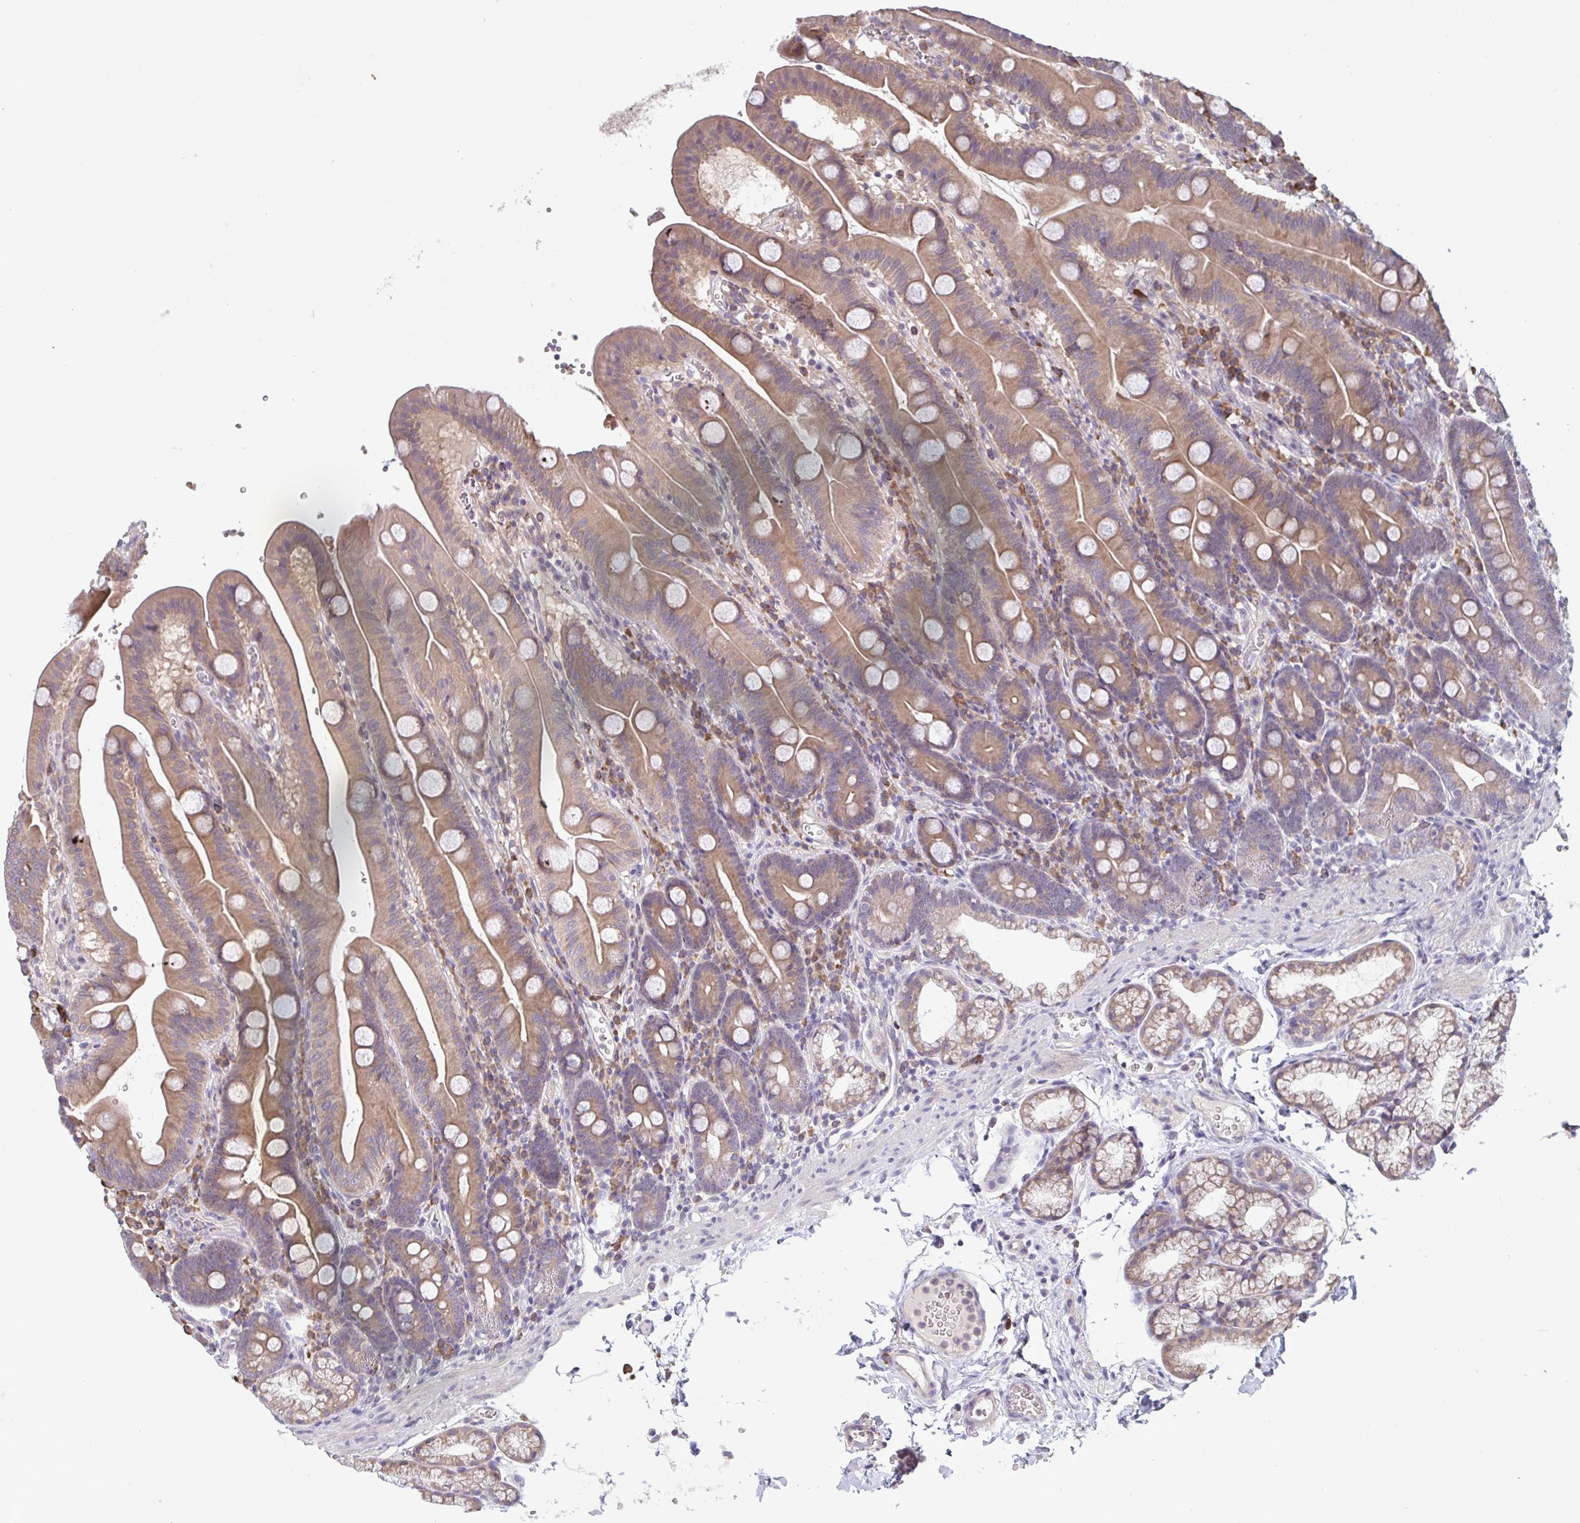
{"staining": {"intensity": "moderate", "quantity": ">75%", "location": "cytoplasmic/membranous"}, "tissue": "duodenum", "cell_type": "Glandular cells", "image_type": "normal", "snomed": [{"axis": "morphology", "description": "Normal tissue, NOS"}, {"axis": "topography", "description": "Duodenum"}], "caption": "High-magnification brightfield microscopy of normal duodenum stained with DAB (brown) and counterstained with hematoxylin (blue). glandular cells exhibit moderate cytoplasmic/membranous positivity is appreciated in approximately>75% of cells. (IHC, brightfield microscopy, high magnification).", "gene": "CD1E", "patient": {"sex": "male", "age": 59}}